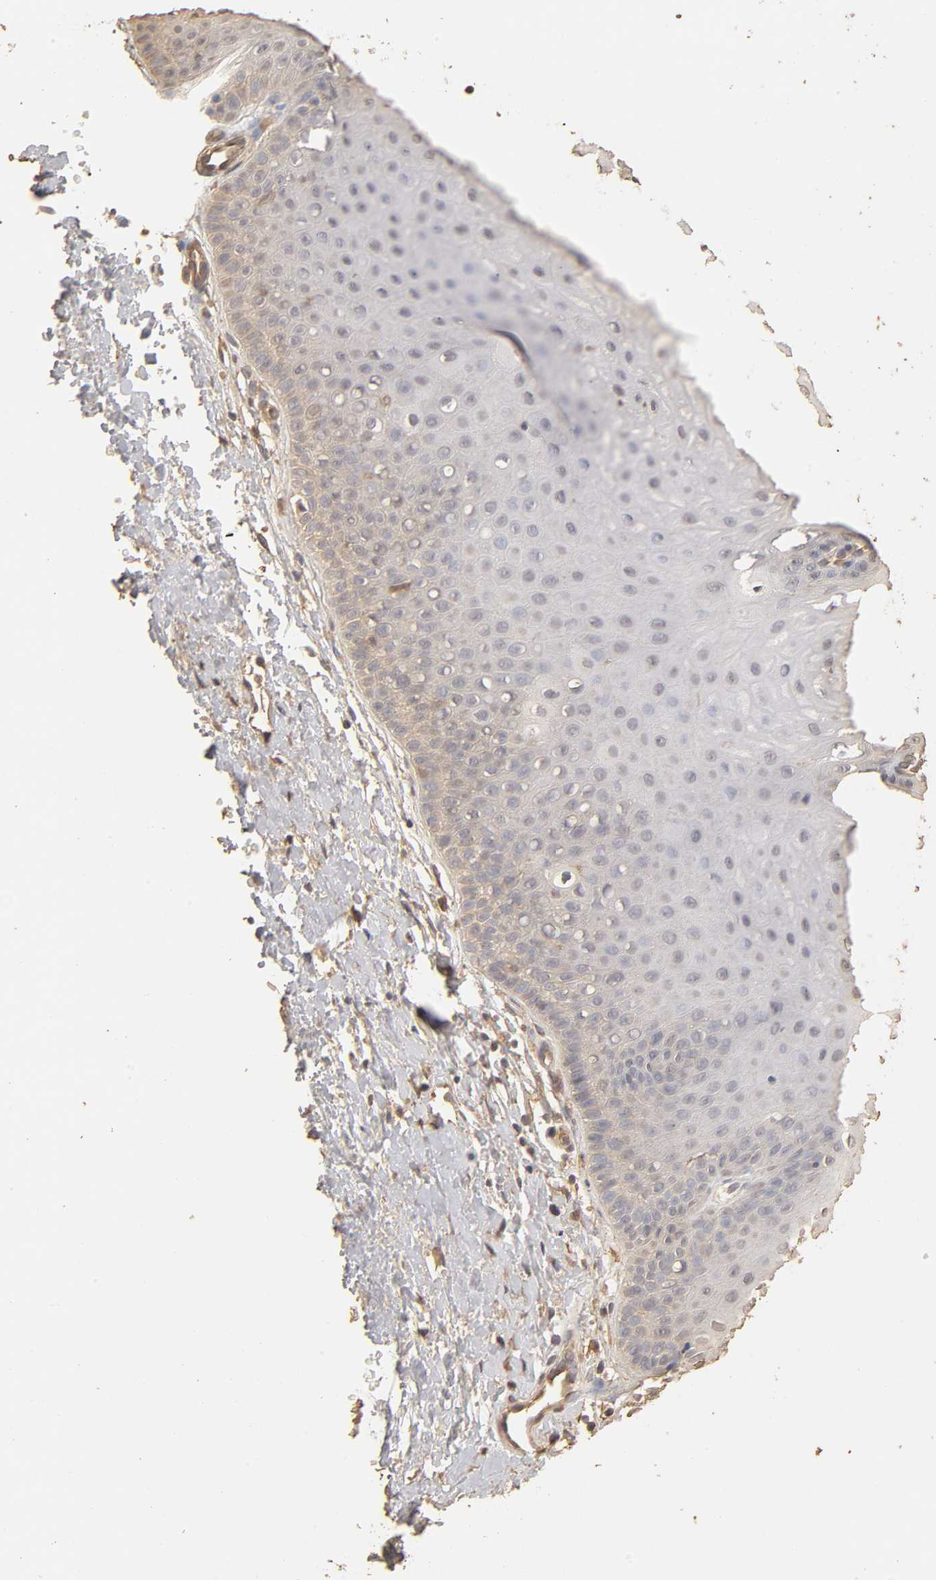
{"staining": {"intensity": "weak", "quantity": ">75%", "location": "cytoplasmic/membranous"}, "tissue": "cervix", "cell_type": "Glandular cells", "image_type": "normal", "snomed": [{"axis": "morphology", "description": "Normal tissue, NOS"}, {"axis": "topography", "description": "Cervix"}], "caption": "The immunohistochemical stain highlights weak cytoplasmic/membranous expression in glandular cells of benign cervix.", "gene": "VSIG4", "patient": {"sex": "female", "age": 55}}